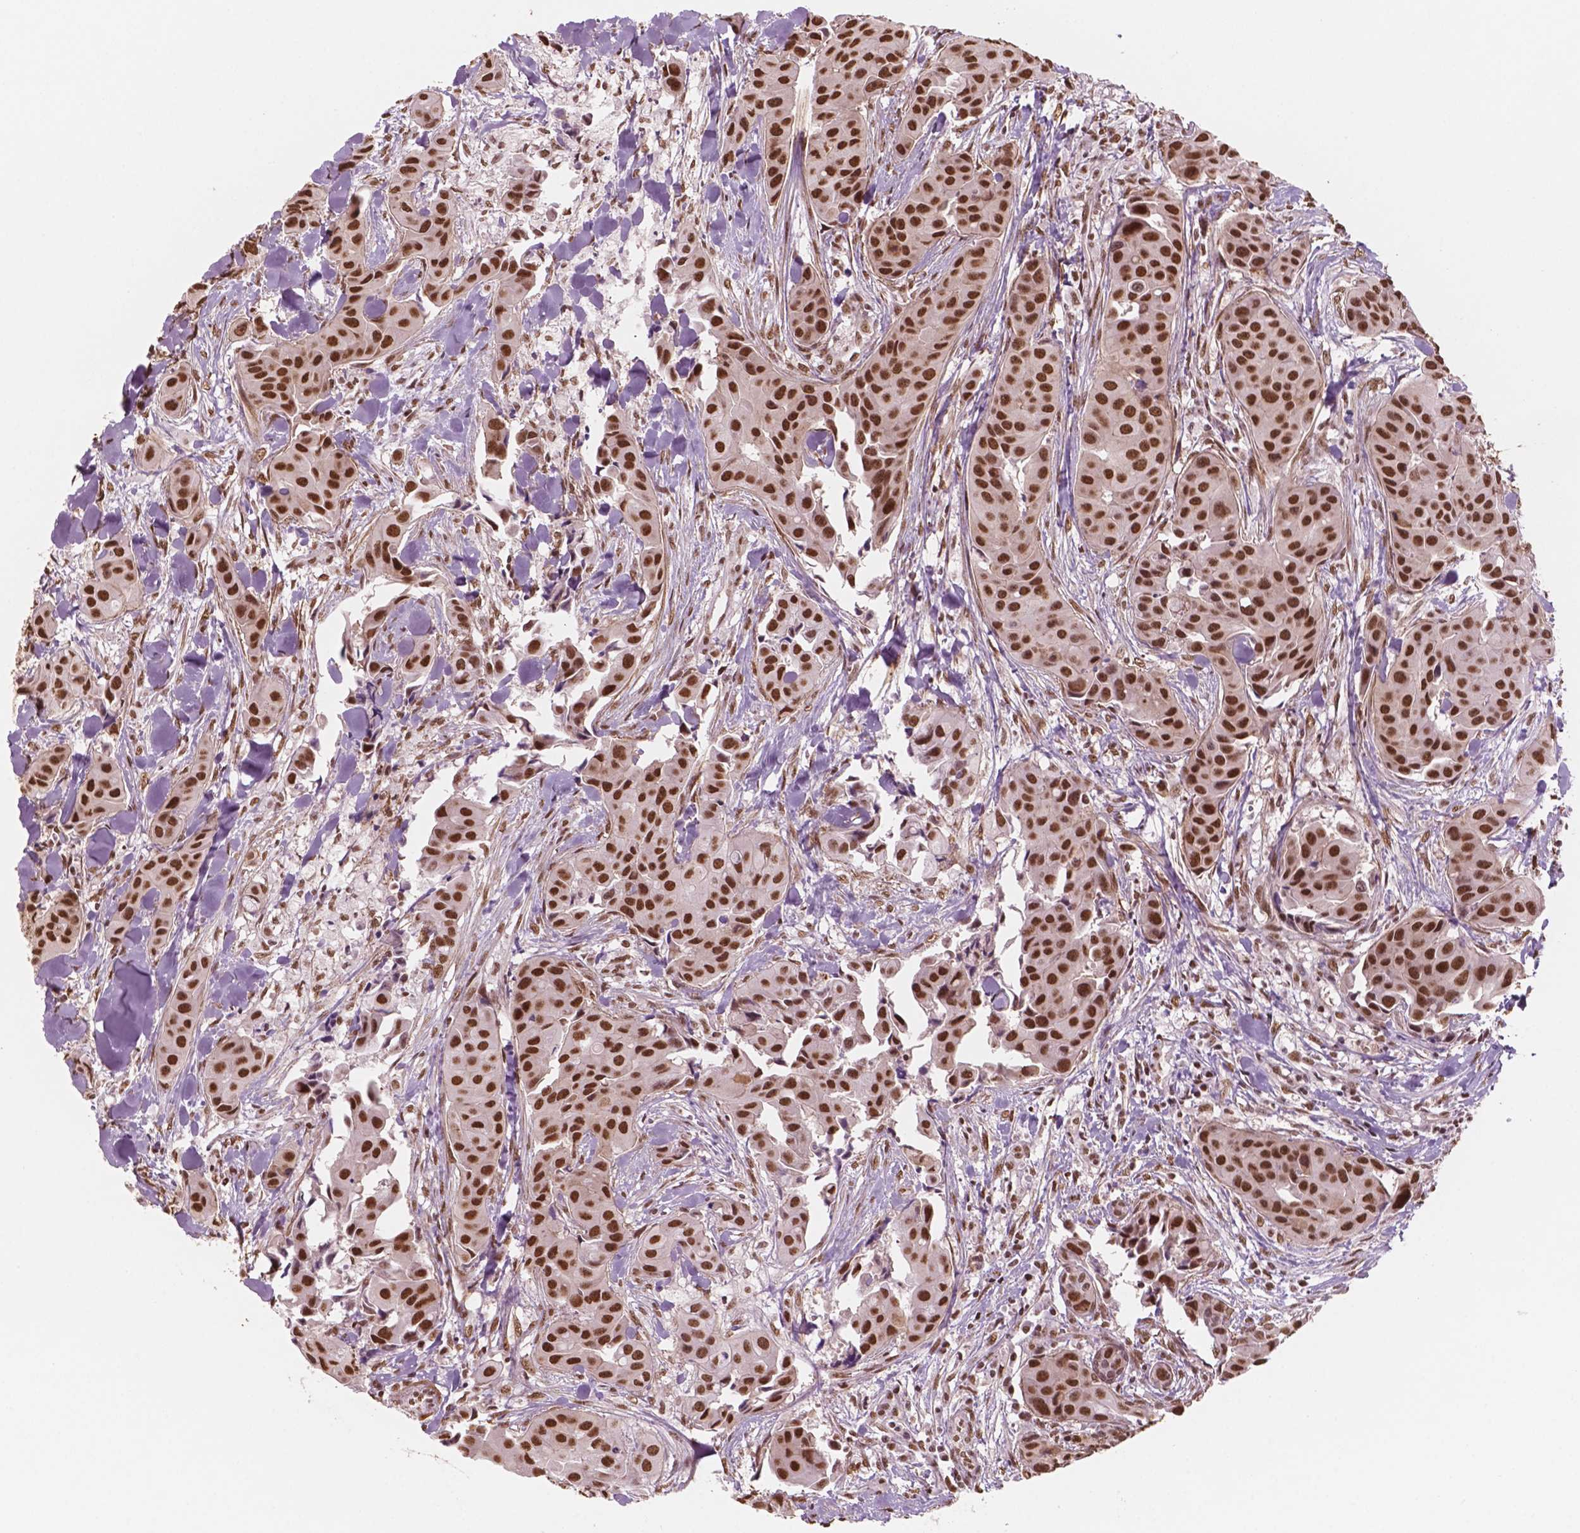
{"staining": {"intensity": "strong", "quantity": ">75%", "location": "nuclear"}, "tissue": "head and neck cancer", "cell_type": "Tumor cells", "image_type": "cancer", "snomed": [{"axis": "morphology", "description": "Adenocarcinoma, NOS"}, {"axis": "topography", "description": "Head-Neck"}], "caption": "Head and neck cancer (adenocarcinoma) tissue demonstrates strong nuclear staining in about >75% of tumor cells", "gene": "GTF3C5", "patient": {"sex": "male", "age": 76}}